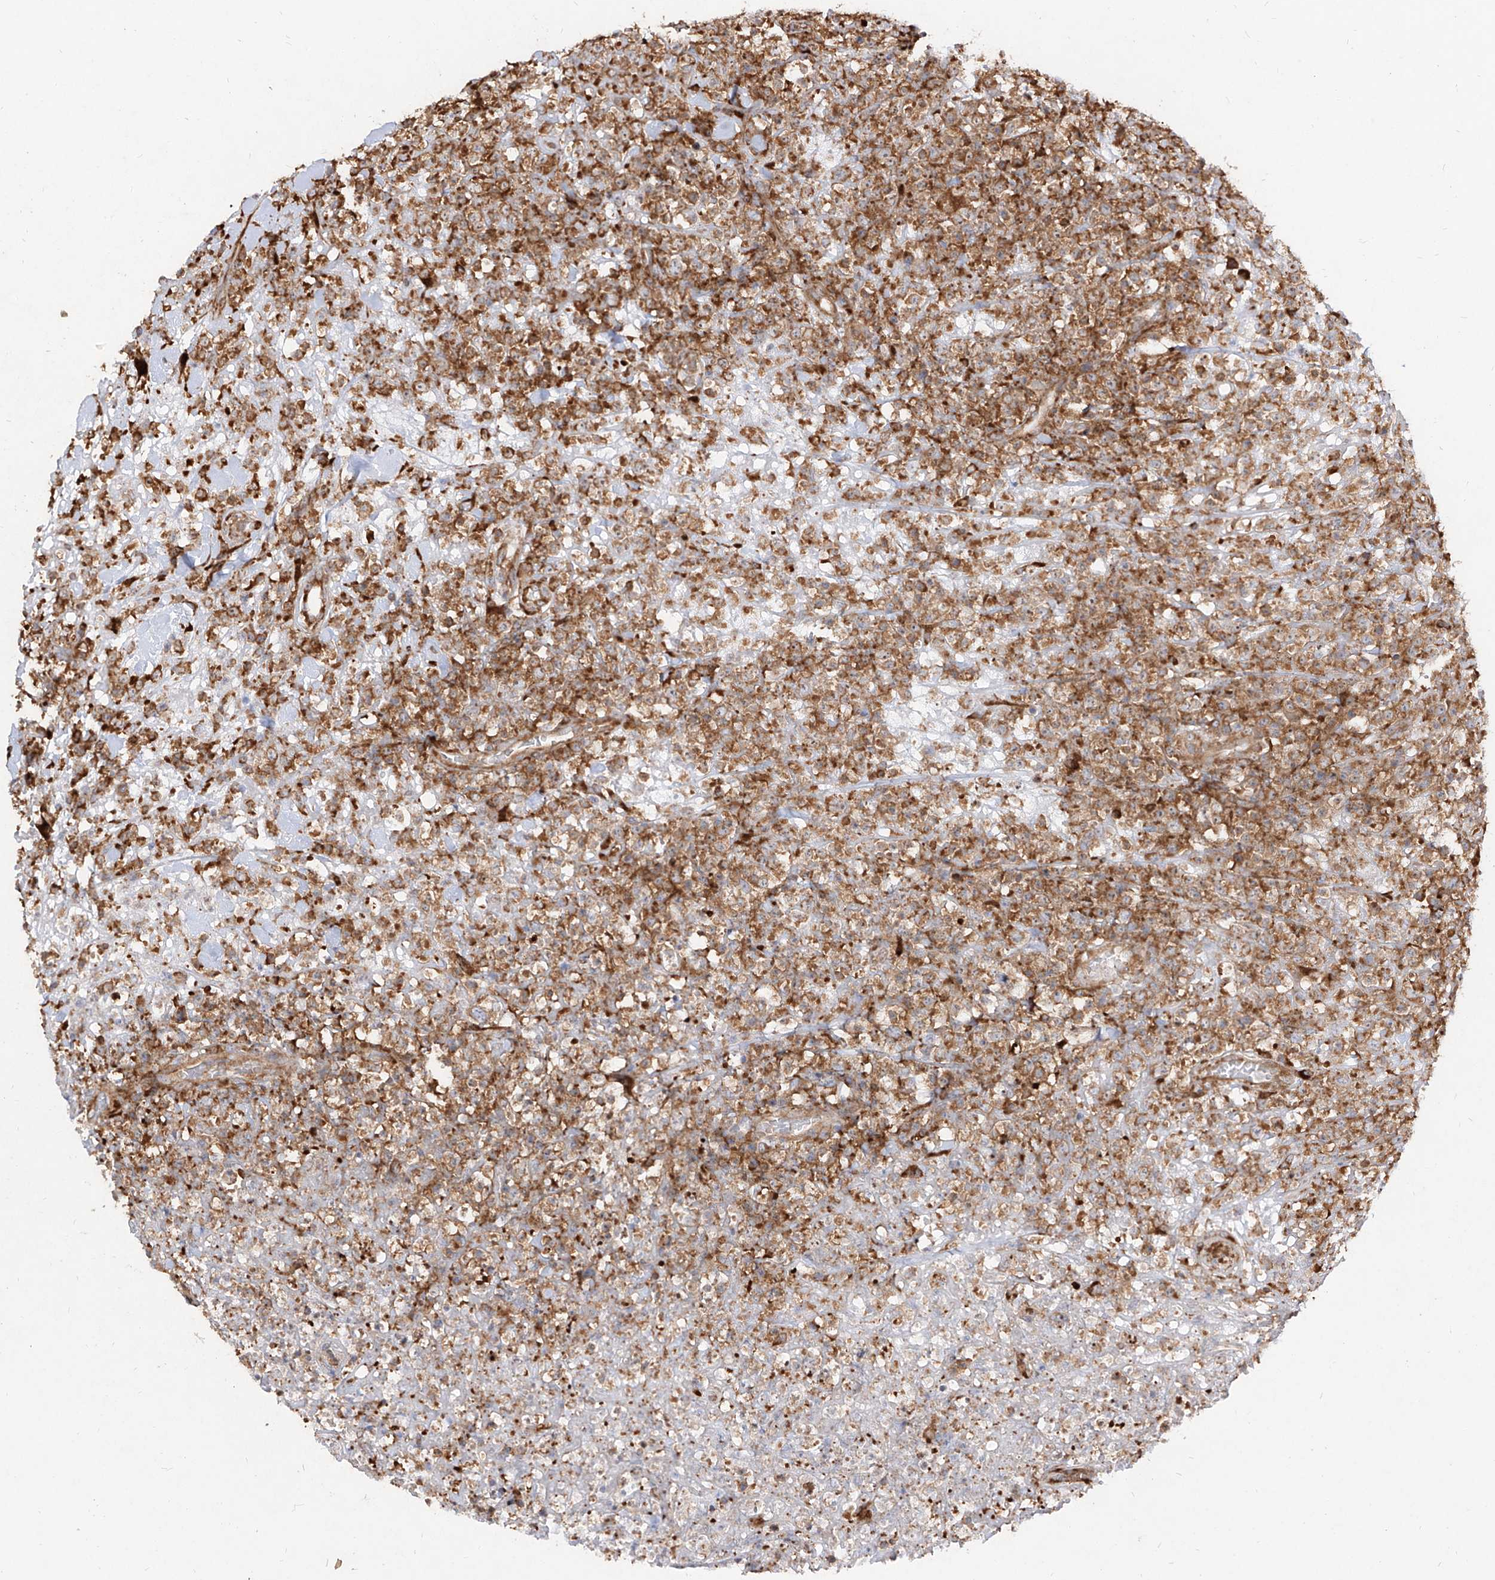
{"staining": {"intensity": "moderate", "quantity": ">75%", "location": "cytoplasmic/membranous"}, "tissue": "lymphoma", "cell_type": "Tumor cells", "image_type": "cancer", "snomed": [{"axis": "morphology", "description": "Malignant lymphoma, non-Hodgkin's type, High grade"}, {"axis": "topography", "description": "Colon"}], "caption": "DAB immunohistochemical staining of human lymphoma reveals moderate cytoplasmic/membranous protein staining in approximately >75% of tumor cells. (DAB = brown stain, brightfield microscopy at high magnification).", "gene": "RPS25", "patient": {"sex": "female", "age": 53}}